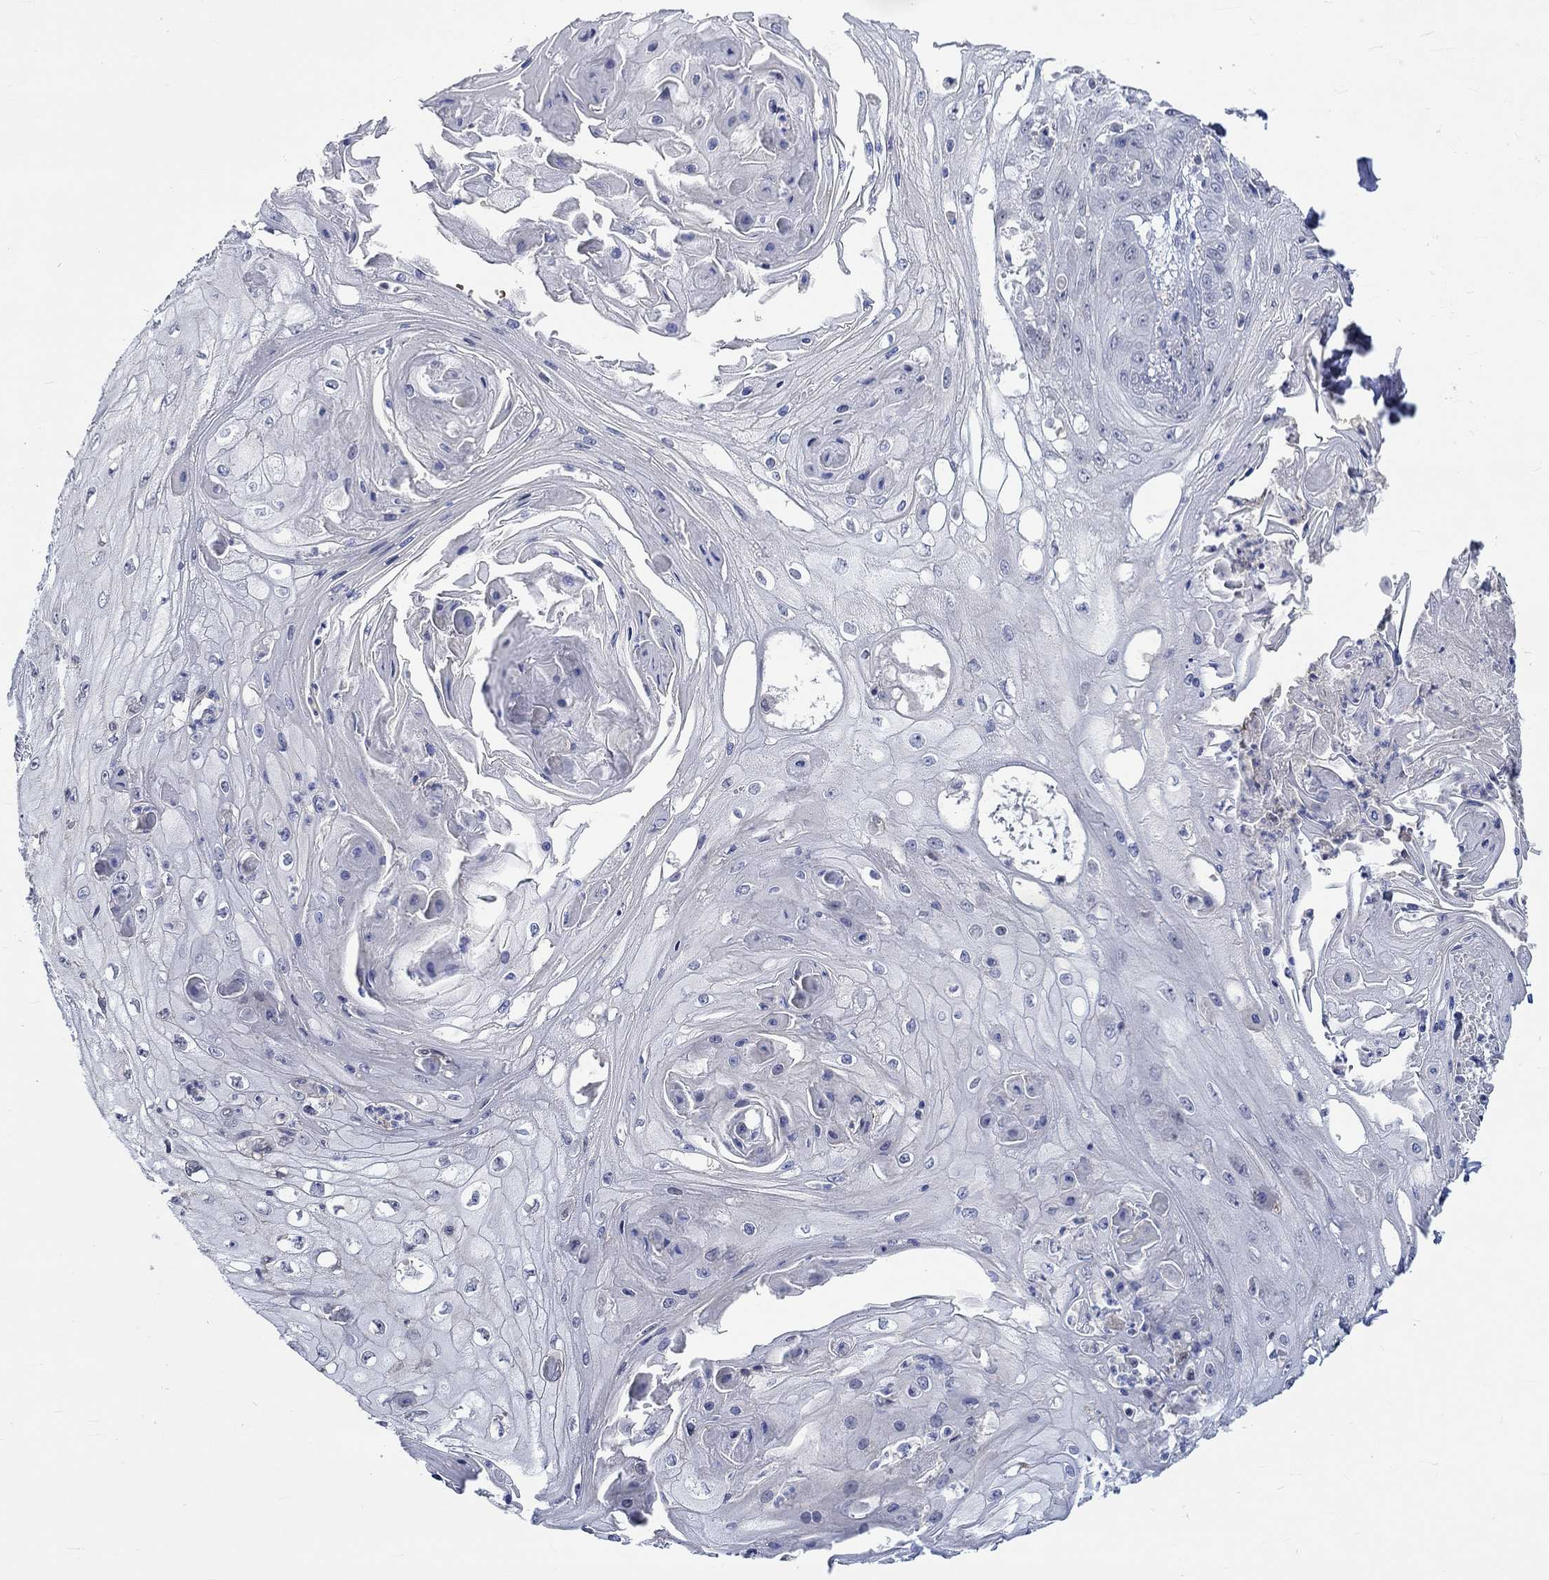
{"staining": {"intensity": "negative", "quantity": "none", "location": "none"}, "tissue": "skin cancer", "cell_type": "Tumor cells", "image_type": "cancer", "snomed": [{"axis": "morphology", "description": "Squamous cell carcinoma, NOS"}, {"axis": "topography", "description": "Skin"}], "caption": "A micrograph of human skin cancer (squamous cell carcinoma) is negative for staining in tumor cells. Brightfield microscopy of immunohistochemistry (IHC) stained with DAB (3,3'-diaminobenzidine) (brown) and hematoxylin (blue), captured at high magnification.", "gene": "WASF1", "patient": {"sex": "male", "age": 70}}